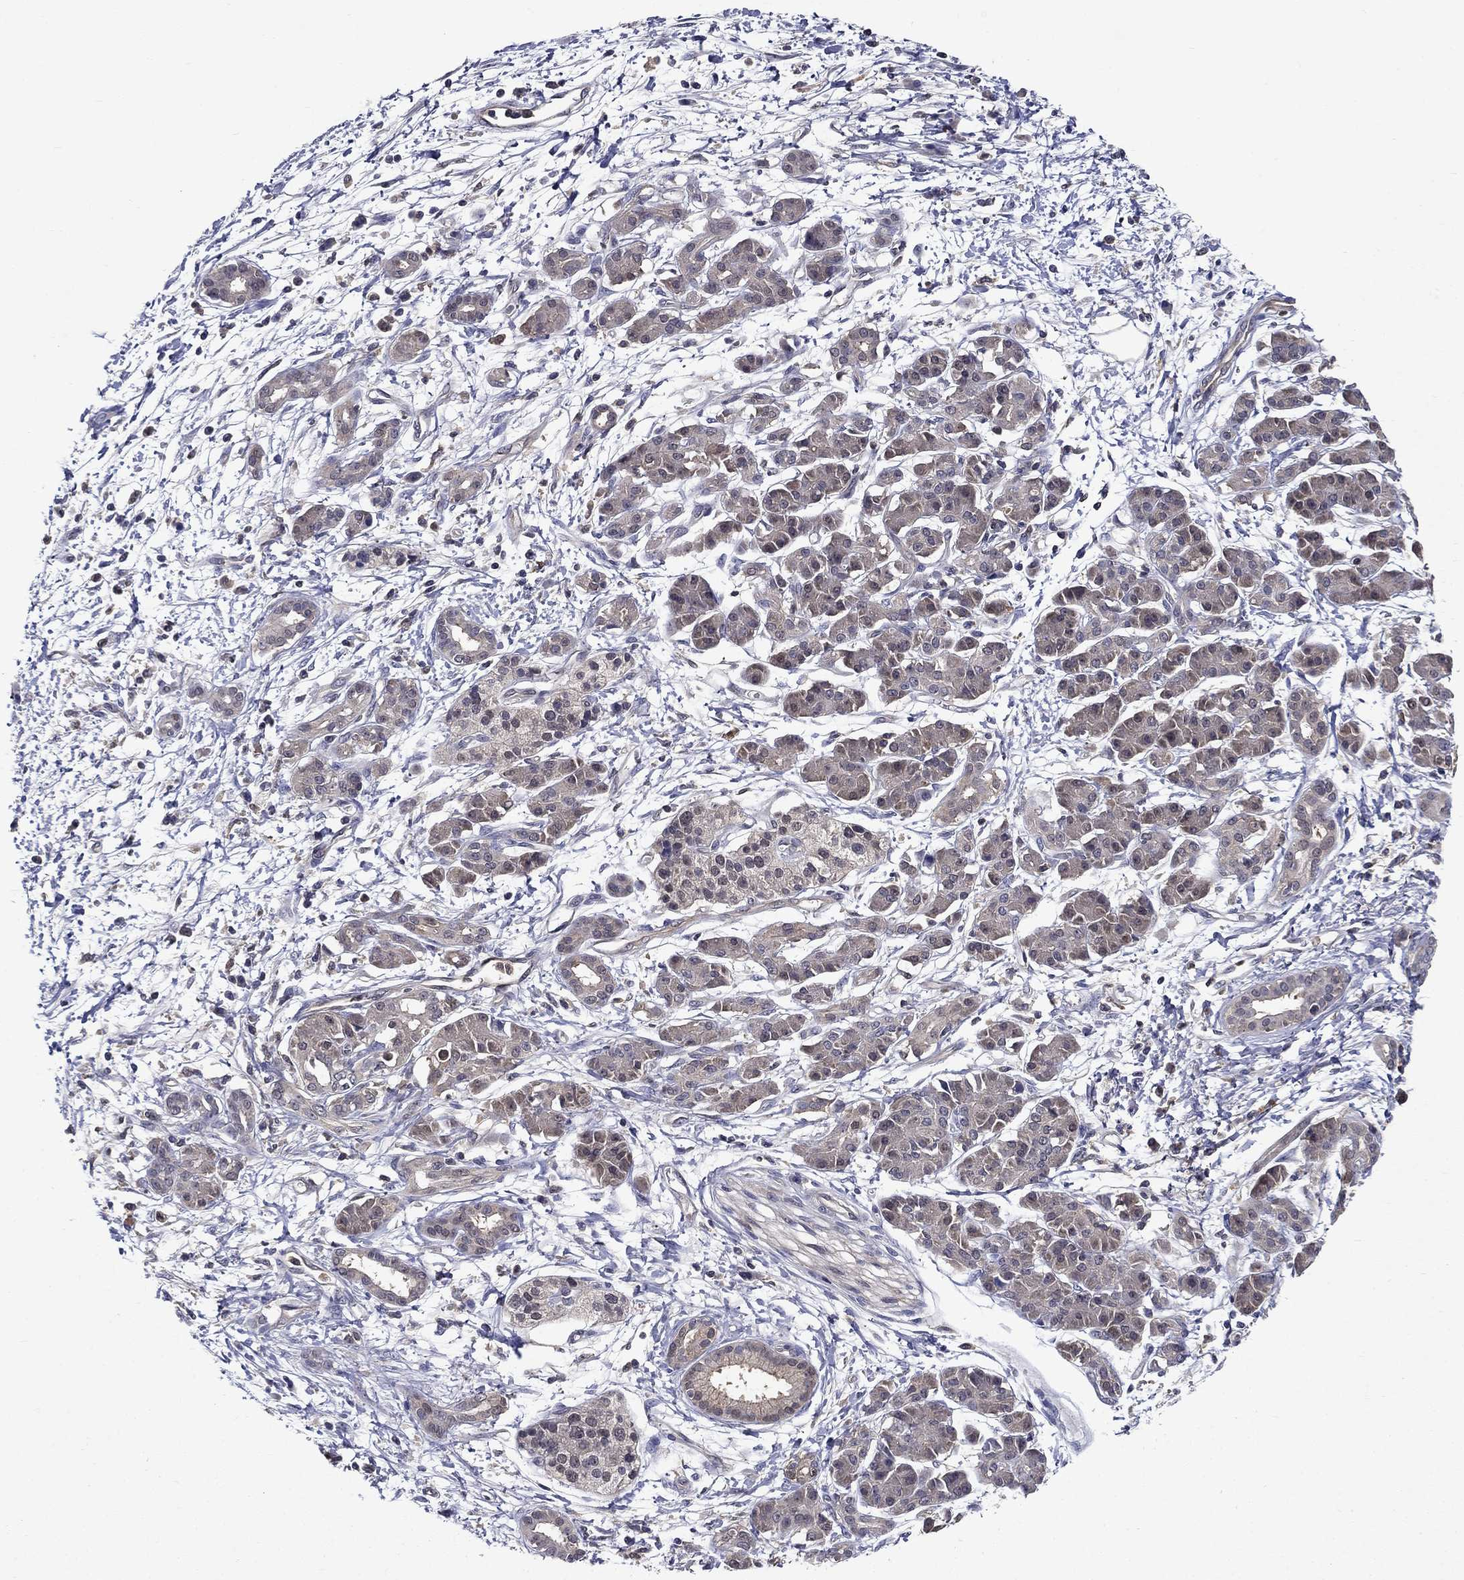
{"staining": {"intensity": "weak", "quantity": "<25%", "location": "cytoplasmic/membranous"}, "tissue": "pancreatic cancer", "cell_type": "Tumor cells", "image_type": "cancer", "snomed": [{"axis": "morphology", "description": "Adenocarcinoma, NOS"}, {"axis": "topography", "description": "Pancreas"}], "caption": "Pancreatic adenocarcinoma was stained to show a protein in brown. There is no significant expression in tumor cells.", "gene": "GLTP", "patient": {"sex": "male", "age": 72}}